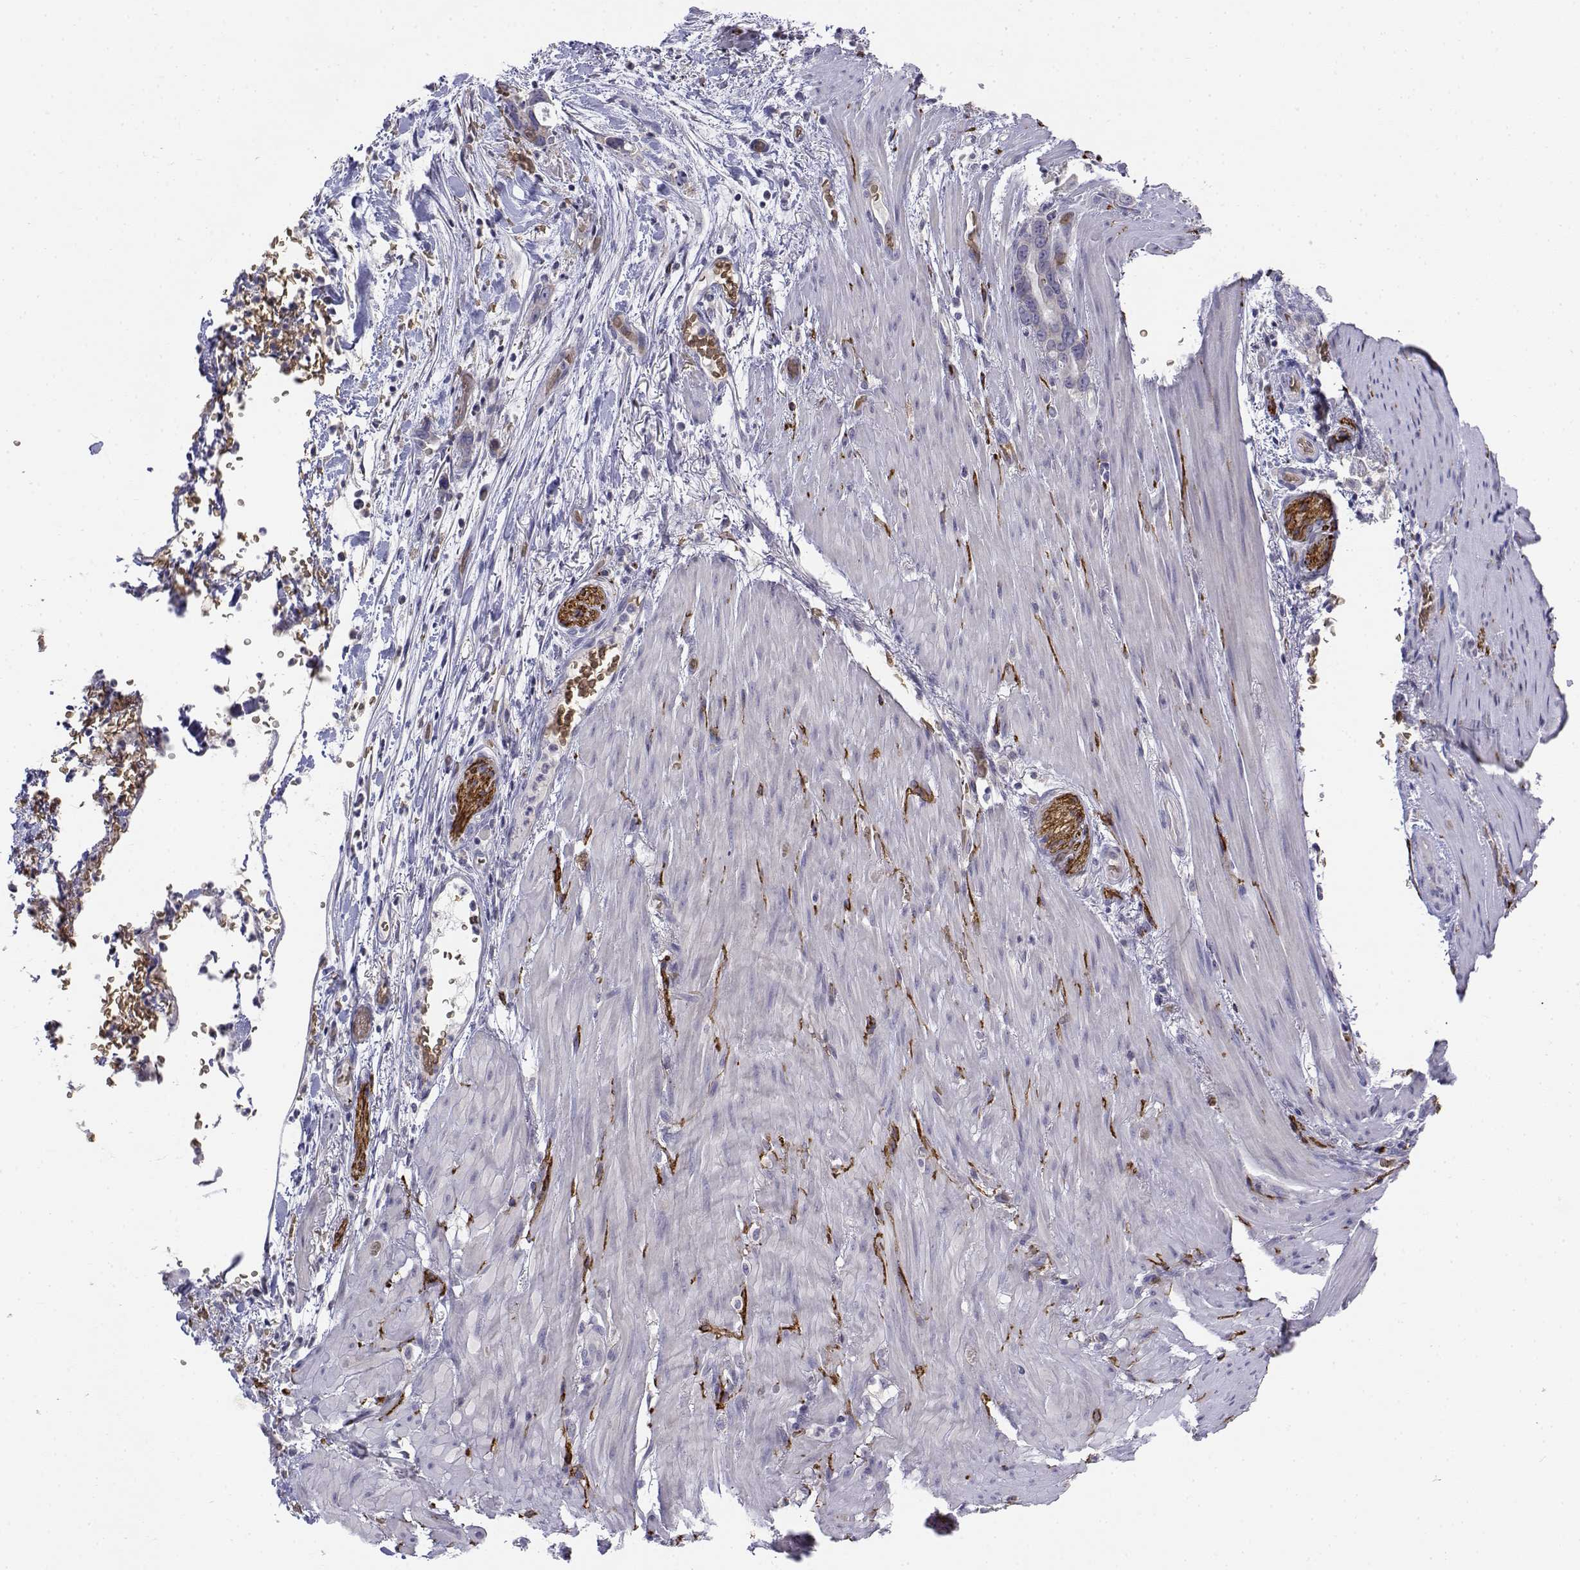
{"staining": {"intensity": "negative", "quantity": "none", "location": "none"}, "tissue": "stomach cancer", "cell_type": "Tumor cells", "image_type": "cancer", "snomed": [{"axis": "morphology", "description": "Normal tissue, NOS"}, {"axis": "morphology", "description": "Adenocarcinoma, NOS"}, {"axis": "topography", "description": "Esophagus"}, {"axis": "topography", "description": "Stomach, upper"}], "caption": "IHC photomicrograph of neoplastic tissue: adenocarcinoma (stomach) stained with DAB (3,3'-diaminobenzidine) reveals no significant protein positivity in tumor cells.", "gene": "CADM1", "patient": {"sex": "male", "age": 74}}